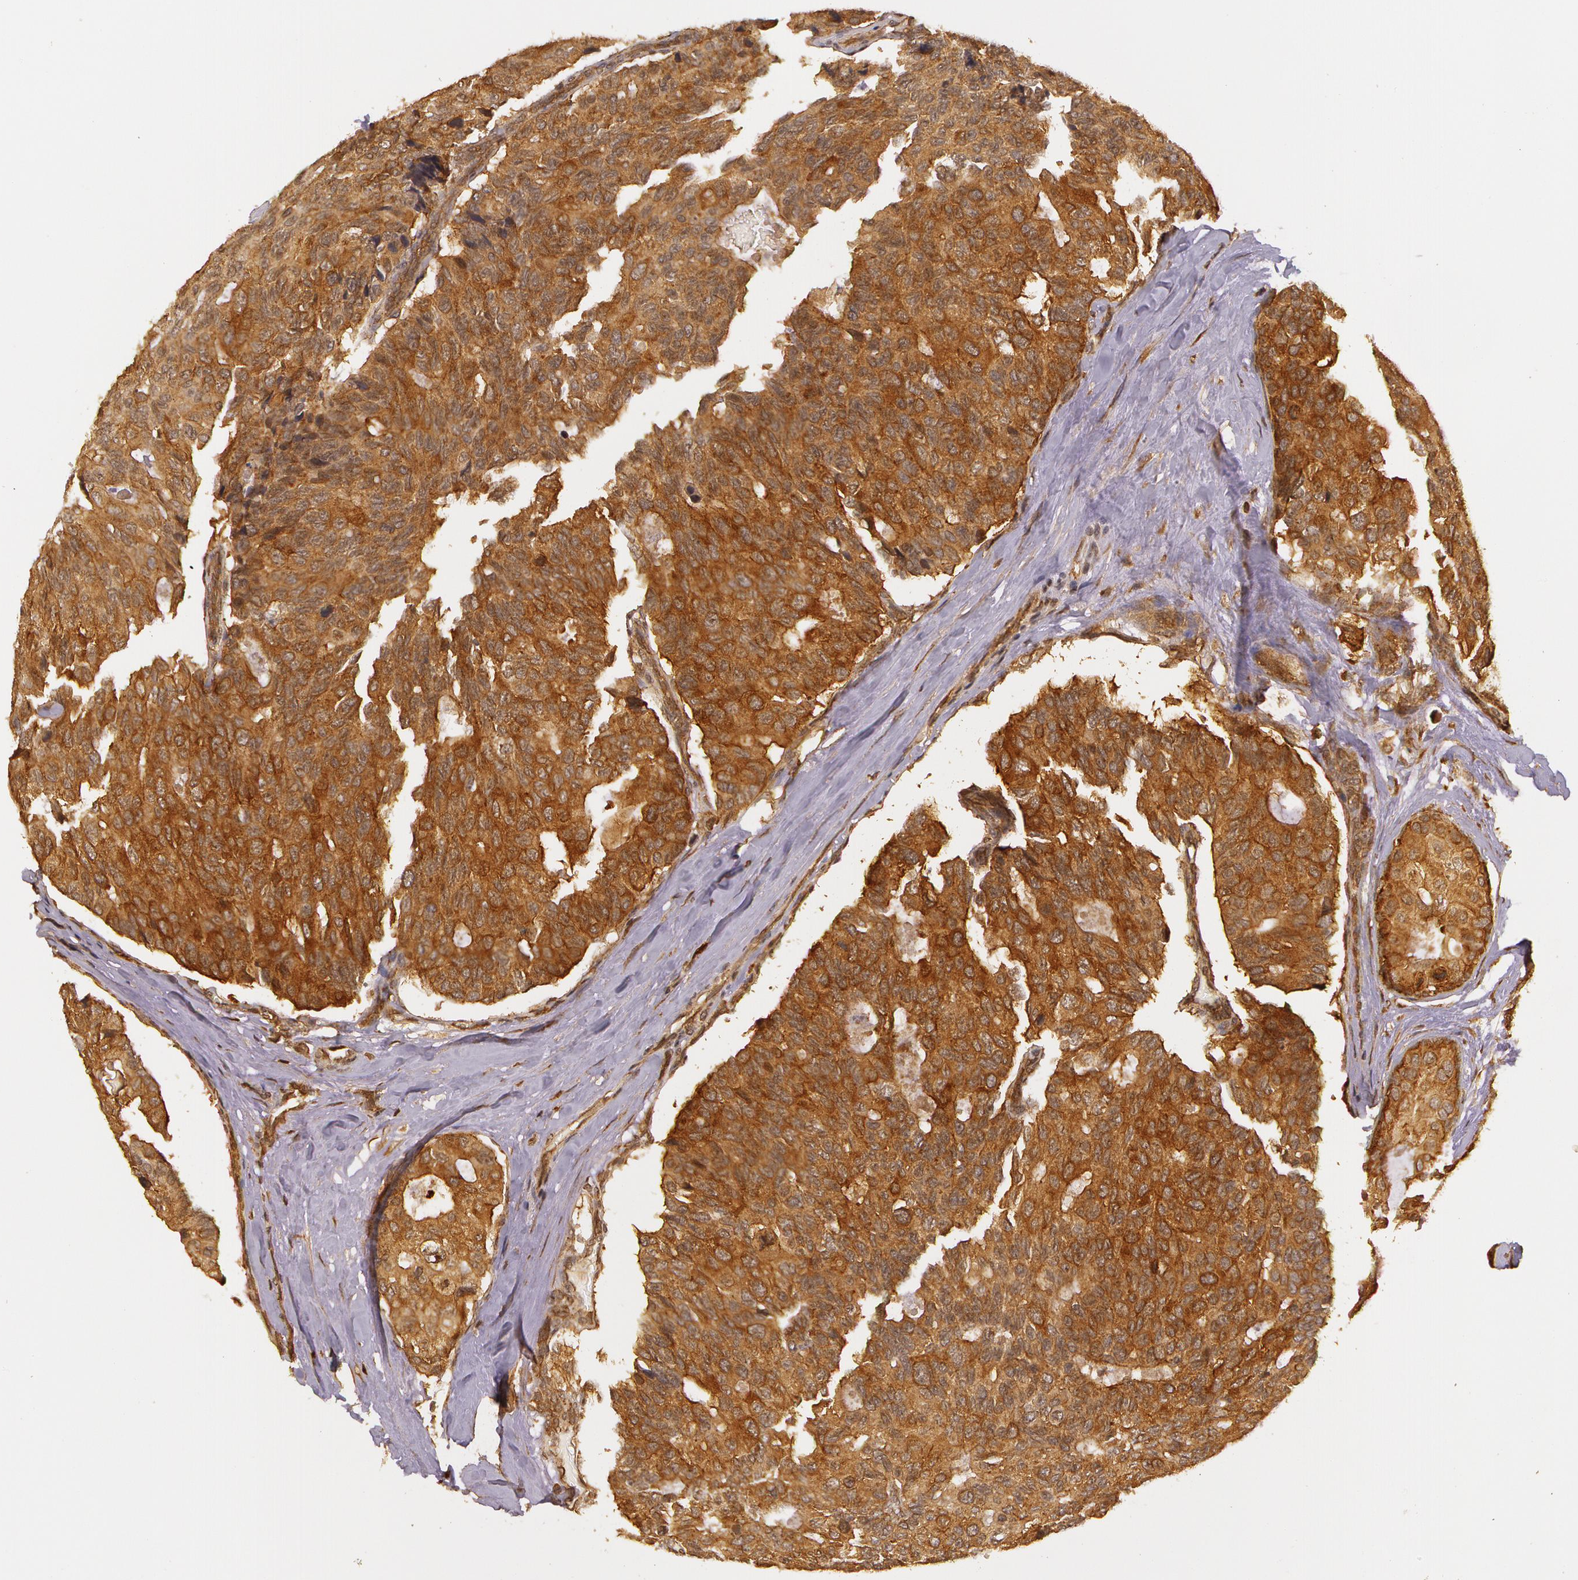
{"staining": {"intensity": "strong", "quantity": ">75%", "location": "cytoplasmic/membranous"}, "tissue": "breast cancer", "cell_type": "Tumor cells", "image_type": "cancer", "snomed": [{"axis": "morphology", "description": "Duct carcinoma"}, {"axis": "topography", "description": "Breast"}], "caption": "Immunohistochemistry (DAB) staining of human breast cancer demonstrates strong cytoplasmic/membranous protein positivity in about >75% of tumor cells.", "gene": "ASCC2", "patient": {"sex": "female", "age": 69}}